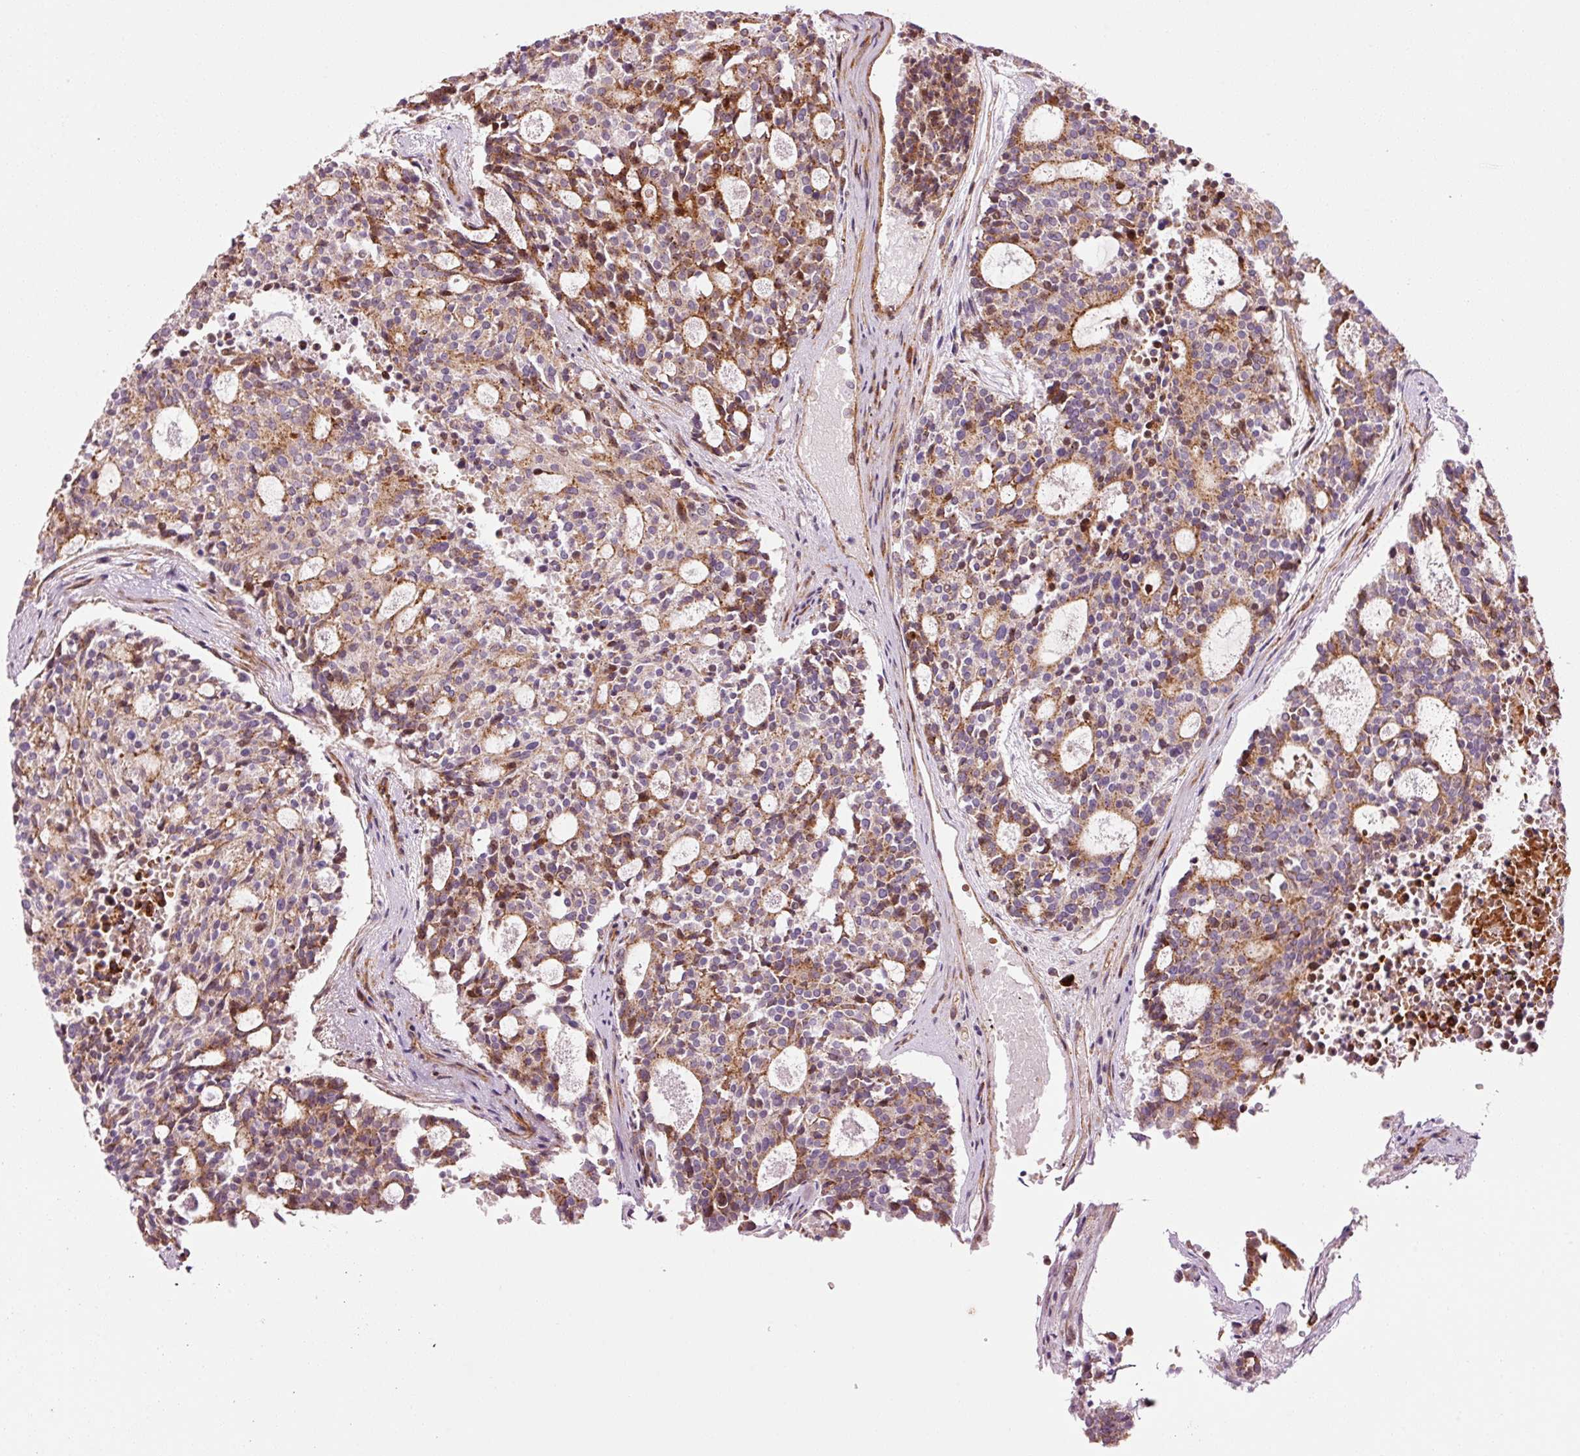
{"staining": {"intensity": "moderate", "quantity": "25%-75%", "location": "cytoplasmic/membranous"}, "tissue": "carcinoid", "cell_type": "Tumor cells", "image_type": "cancer", "snomed": [{"axis": "morphology", "description": "Carcinoid, malignant, NOS"}, {"axis": "topography", "description": "Pancreas"}], "caption": "This is an image of immunohistochemistry (IHC) staining of carcinoid, which shows moderate staining in the cytoplasmic/membranous of tumor cells.", "gene": "ANKRD20A1", "patient": {"sex": "female", "age": 54}}